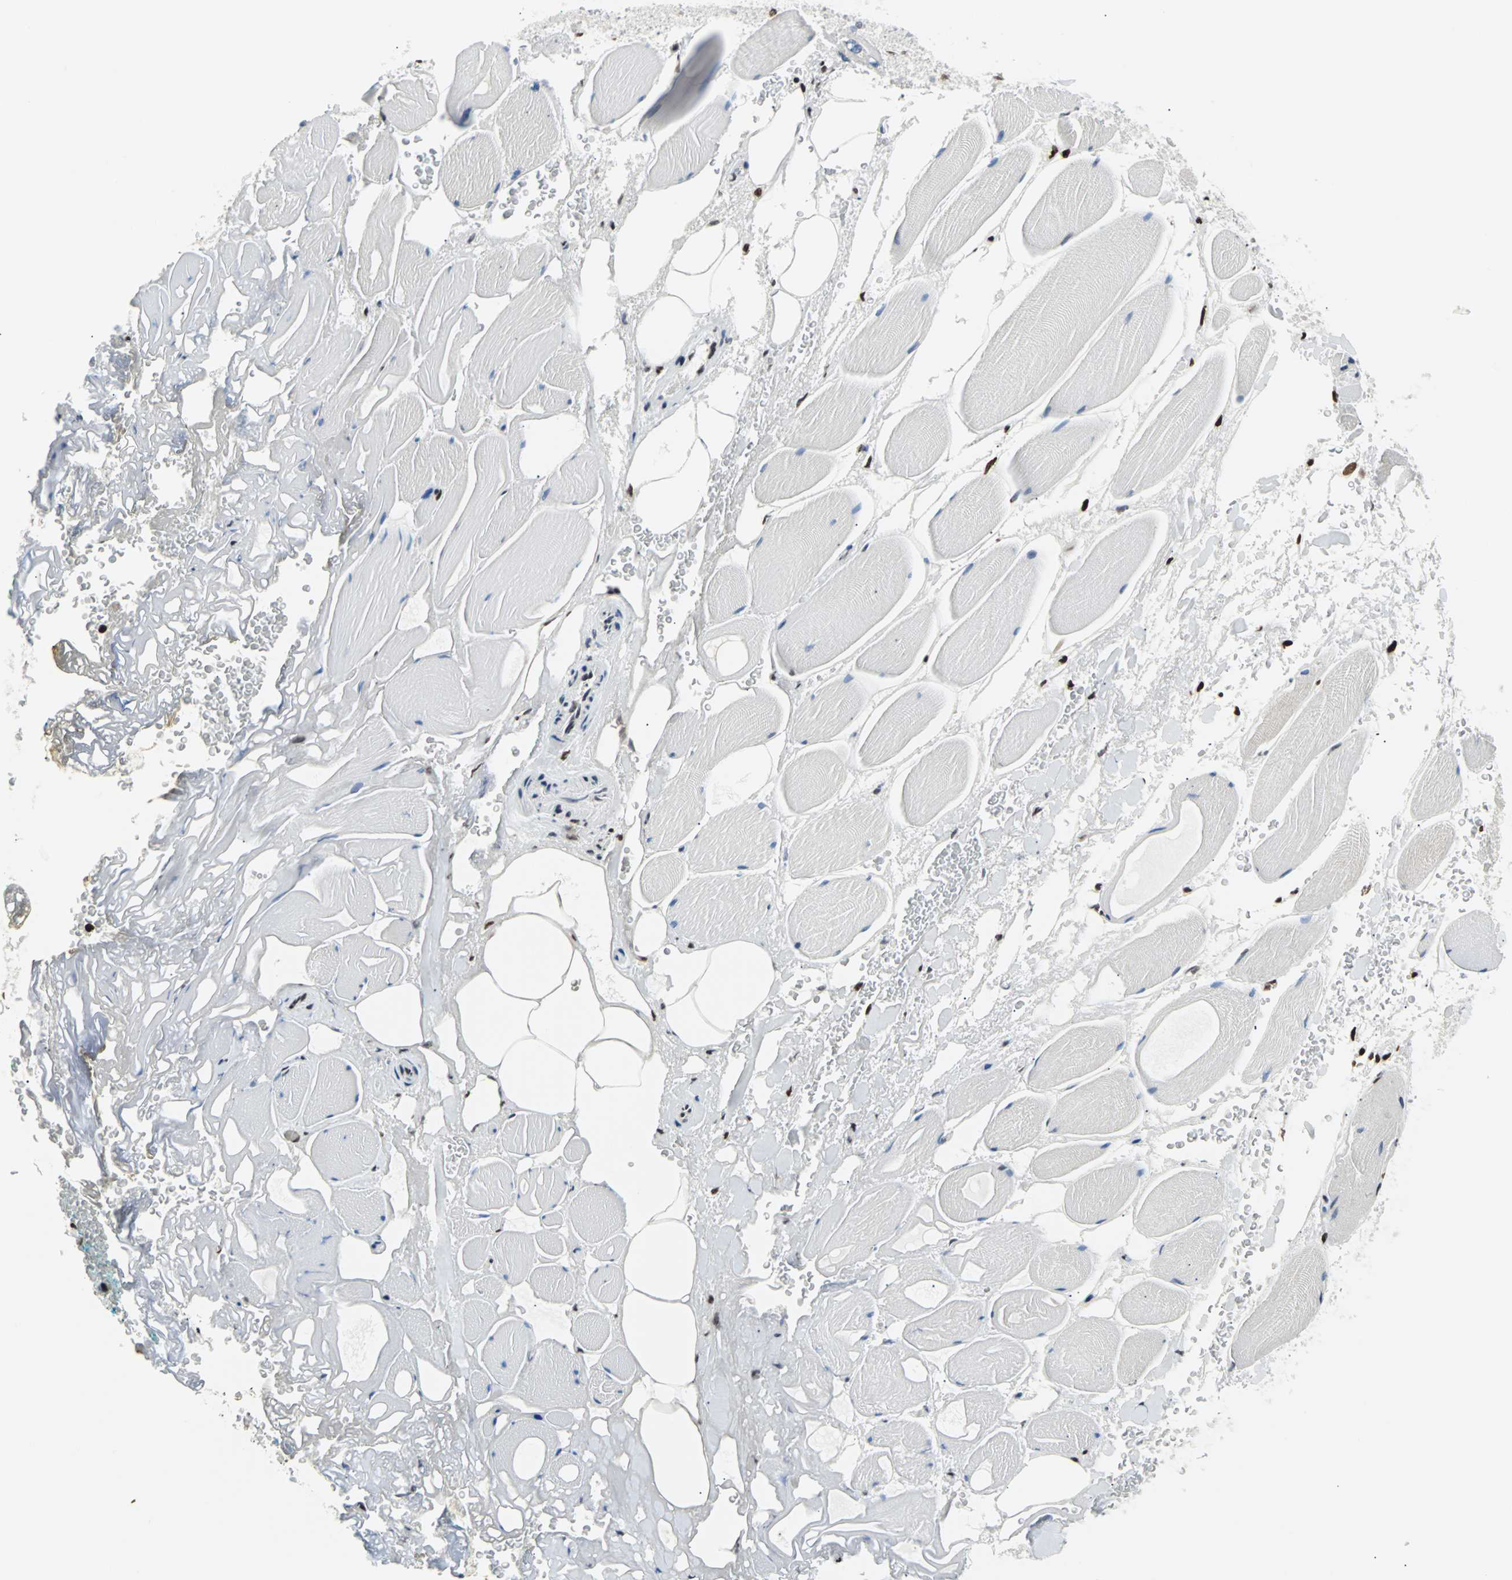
{"staining": {"intensity": "moderate", "quantity": ">75%", "location": "nuclear"}, "tissue": "adipose tissue", "cell_type": "Adipocytes", "image_type": "normal", "snomed": [{"axis": "morphology", "description": "Normal tissue, NOS"}, {"axis": "topography", "description": "Soft tissue"}, {"axis": "topography", "description": "Peripheral nerve tissue"}], "caption": "IHC histopathology image of benign human adipose tissue stained for a protein (brown), which displays medium levels of moderate nuclear positivity in approximately >75% of adipocytes.", "gene": "ZNF131", "patient": {"sex": "female", "age": 71}}